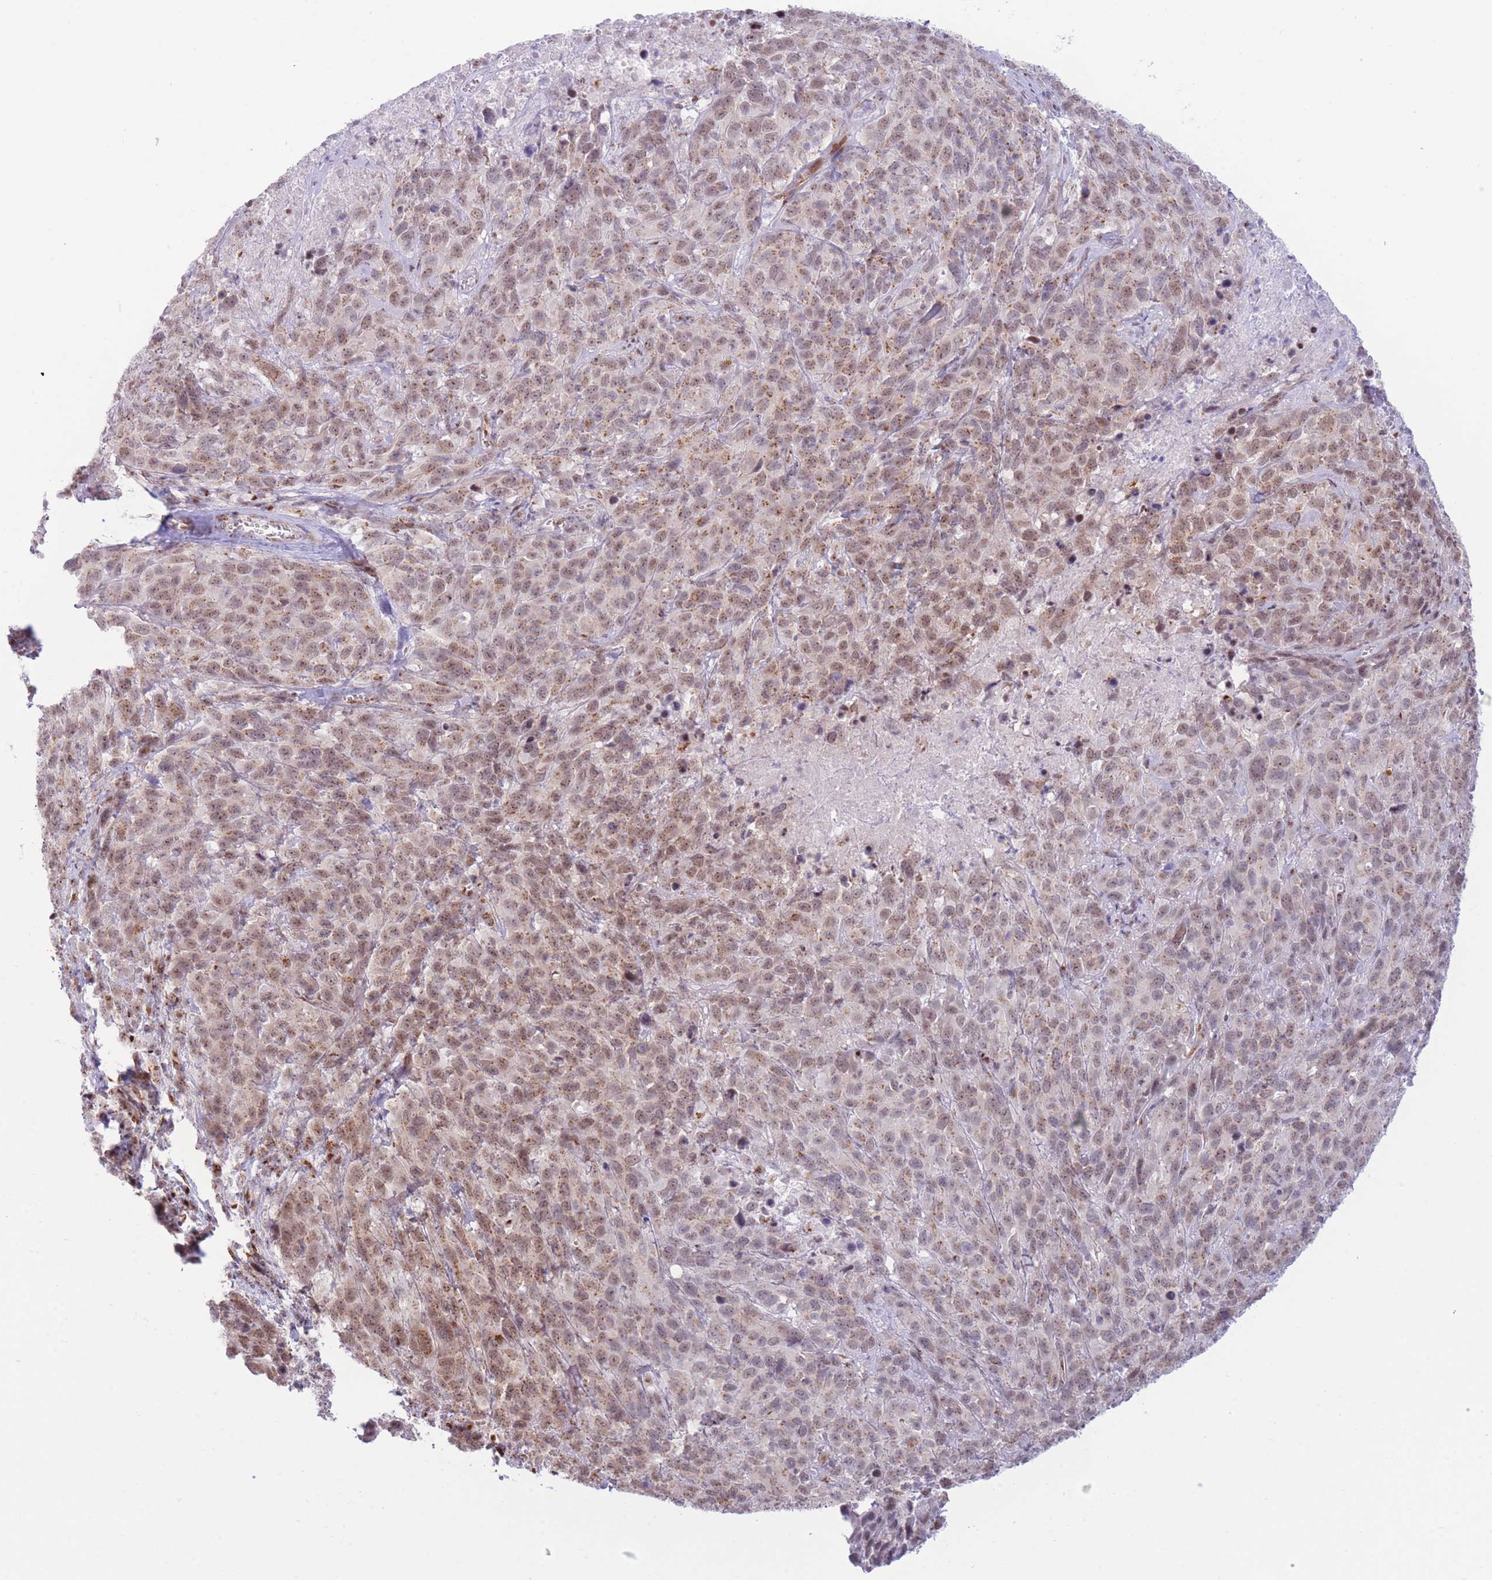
{"staining": {"intensity": "moderate", "quantity": ">75%", "location": "cytoplasmic/membranous,nuclear"}, "tissue": "cervical cancer", "cell_type": "Tumor cells", "image_type": "cancer", "snomed": [{"axis": "morphology", "description": "Squamous cell carcinoma, NOS"}, {"axis": "topography", "description": "Cervix"}], "caption": "Tumor cells display moderate cytoplasmic/membranous and nuclear staining in approximately >75% of cells in cervical squamous cell carcinoma.", "gene": "INO80C", "patient": {"sex": "female", "age": 51}}